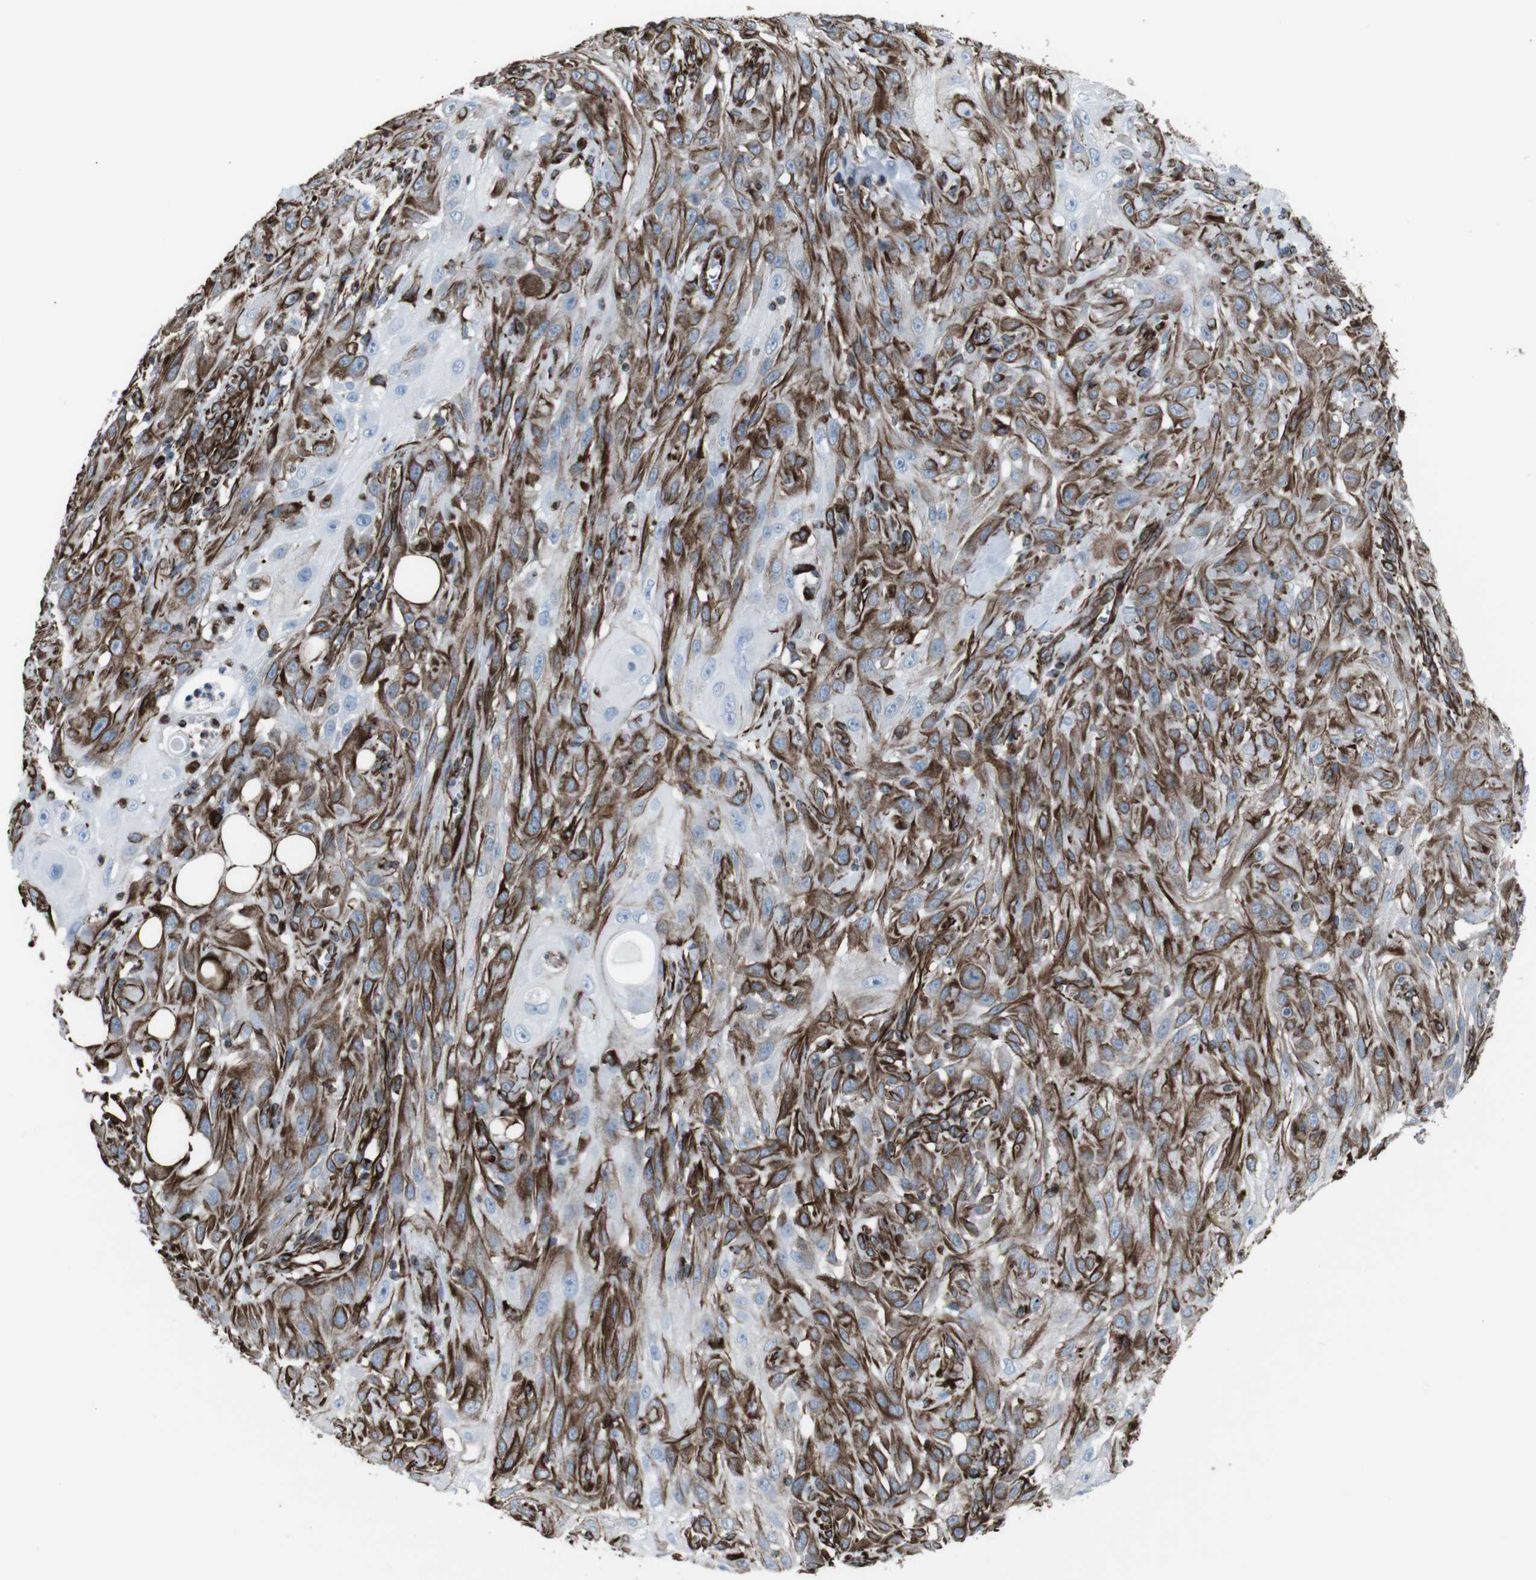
{"staining": {"intensity": "moderate", "quantity": ">75%", "location": "cytoplasmic/membranous"}, "tissue": "skin cancer", "cell_type": "Tumor cells", "image_type": "cancer", "snomed": [{"axis": "morphology", "description": "Squamous cell carcinoma, NOS"}, {"axis": "topography", "description": "Skin"}], "caption": "Human squamous cell carcinoma (skin) stained with a brown dye exhibits moderate cytoplasmic/membranous positive positivity in about >75% of tumor cells.", "gene": "ZDHHC6", "patient": {"sex": "male", "age": 75}}